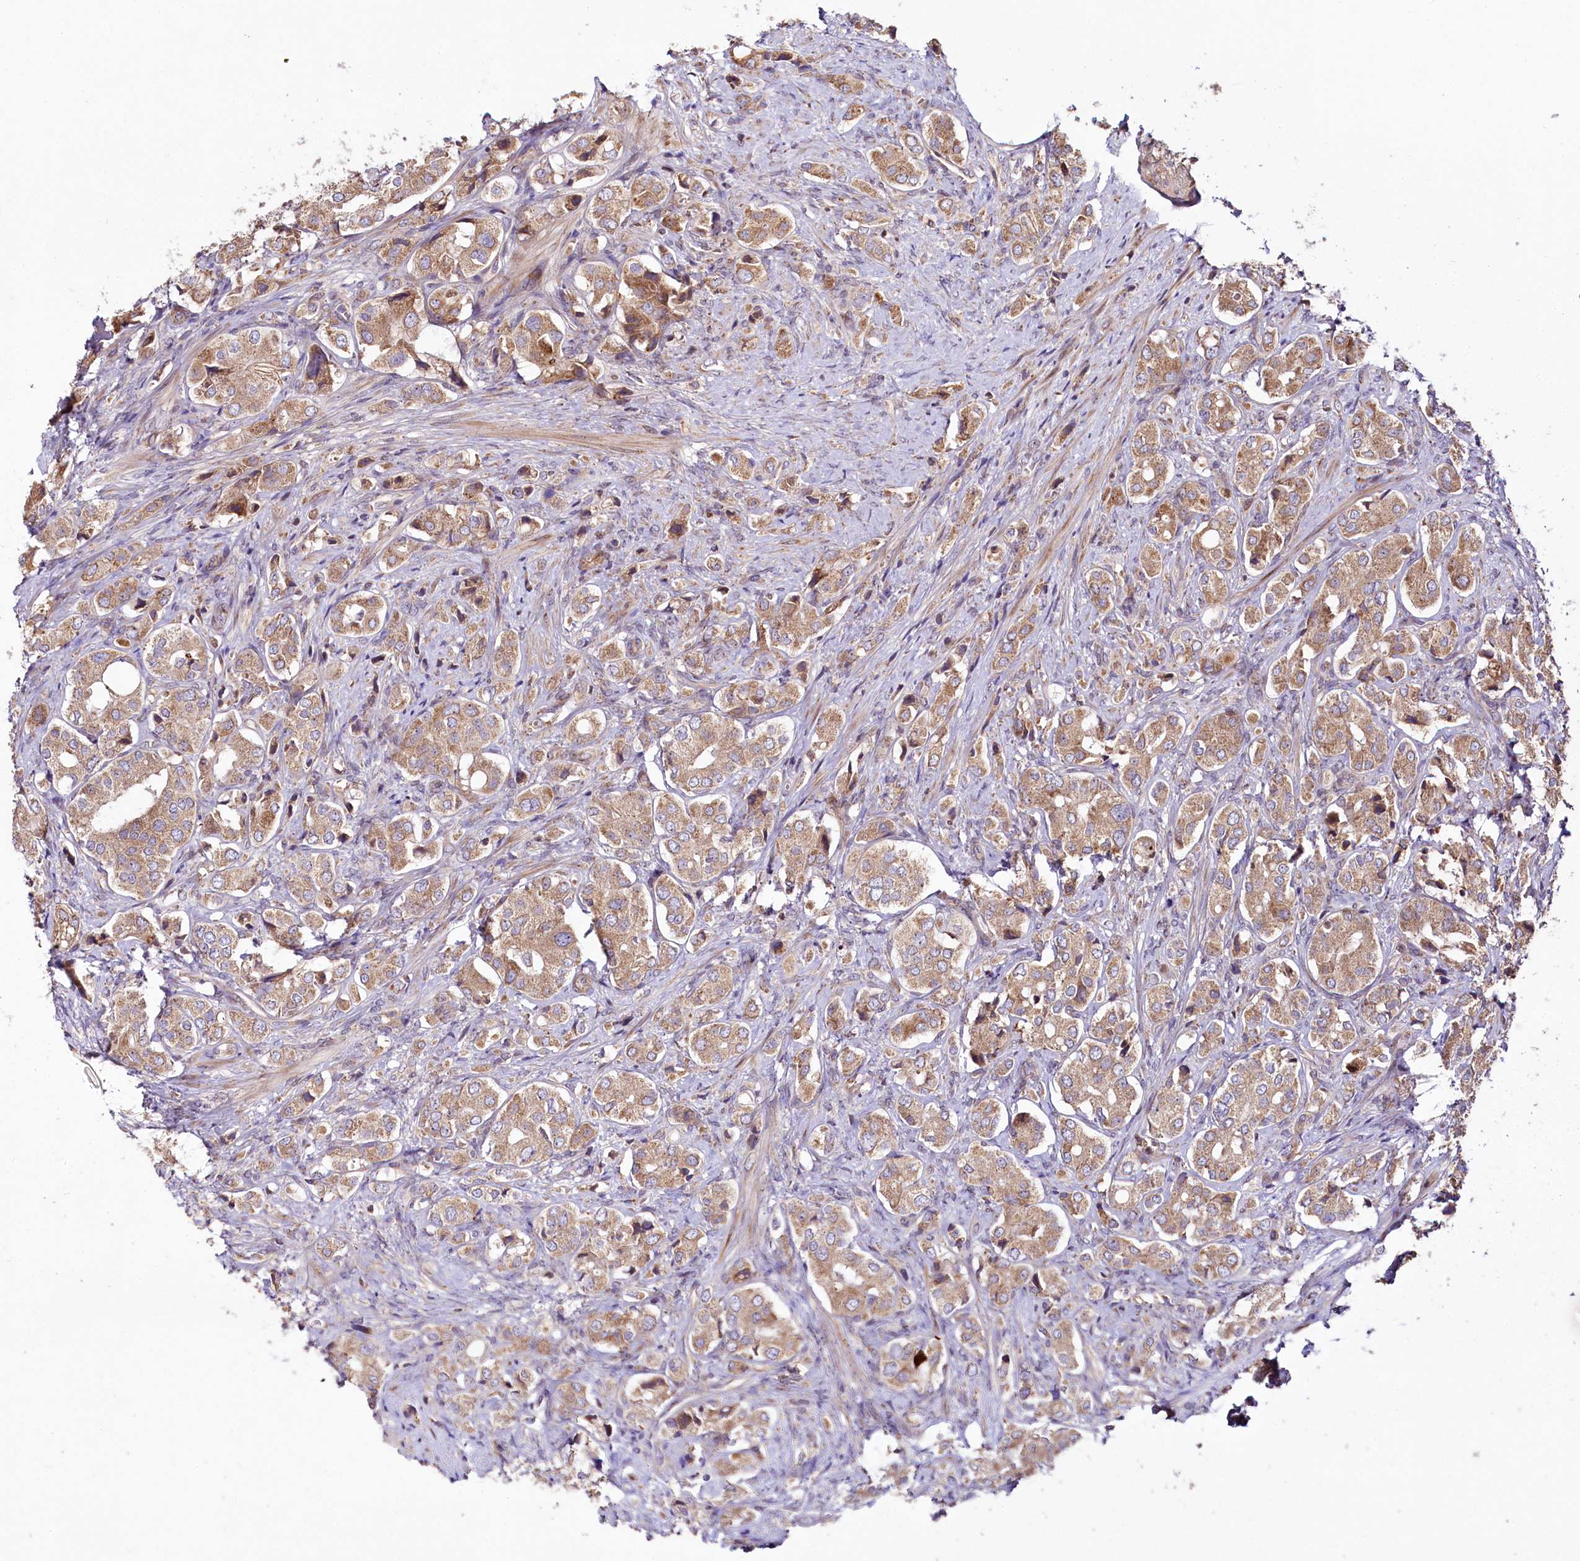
{"staining": {"intensity": "moderate", "quantity": ">75%", "location": "cytoplasmic/membranous"}, "tissue": "prostate cancer", "cell_type": "Tumor cells", "image_type": "cancer", "snomed": [{"axis": "morphology", "description": "Adenocarcinoma, High grade"}, {"axis": "topography", "description": "Prostate"}], "caption": "Immunohistochemistry (DAB) staining of prostate cancer (adenocarcinoma (high-grade)) displays moderate cytoplasmic/membranous protein expression in about >75% of tumor cells.", "gene": "RAB7A", "patient": {"sex": "male", "age": 65}}